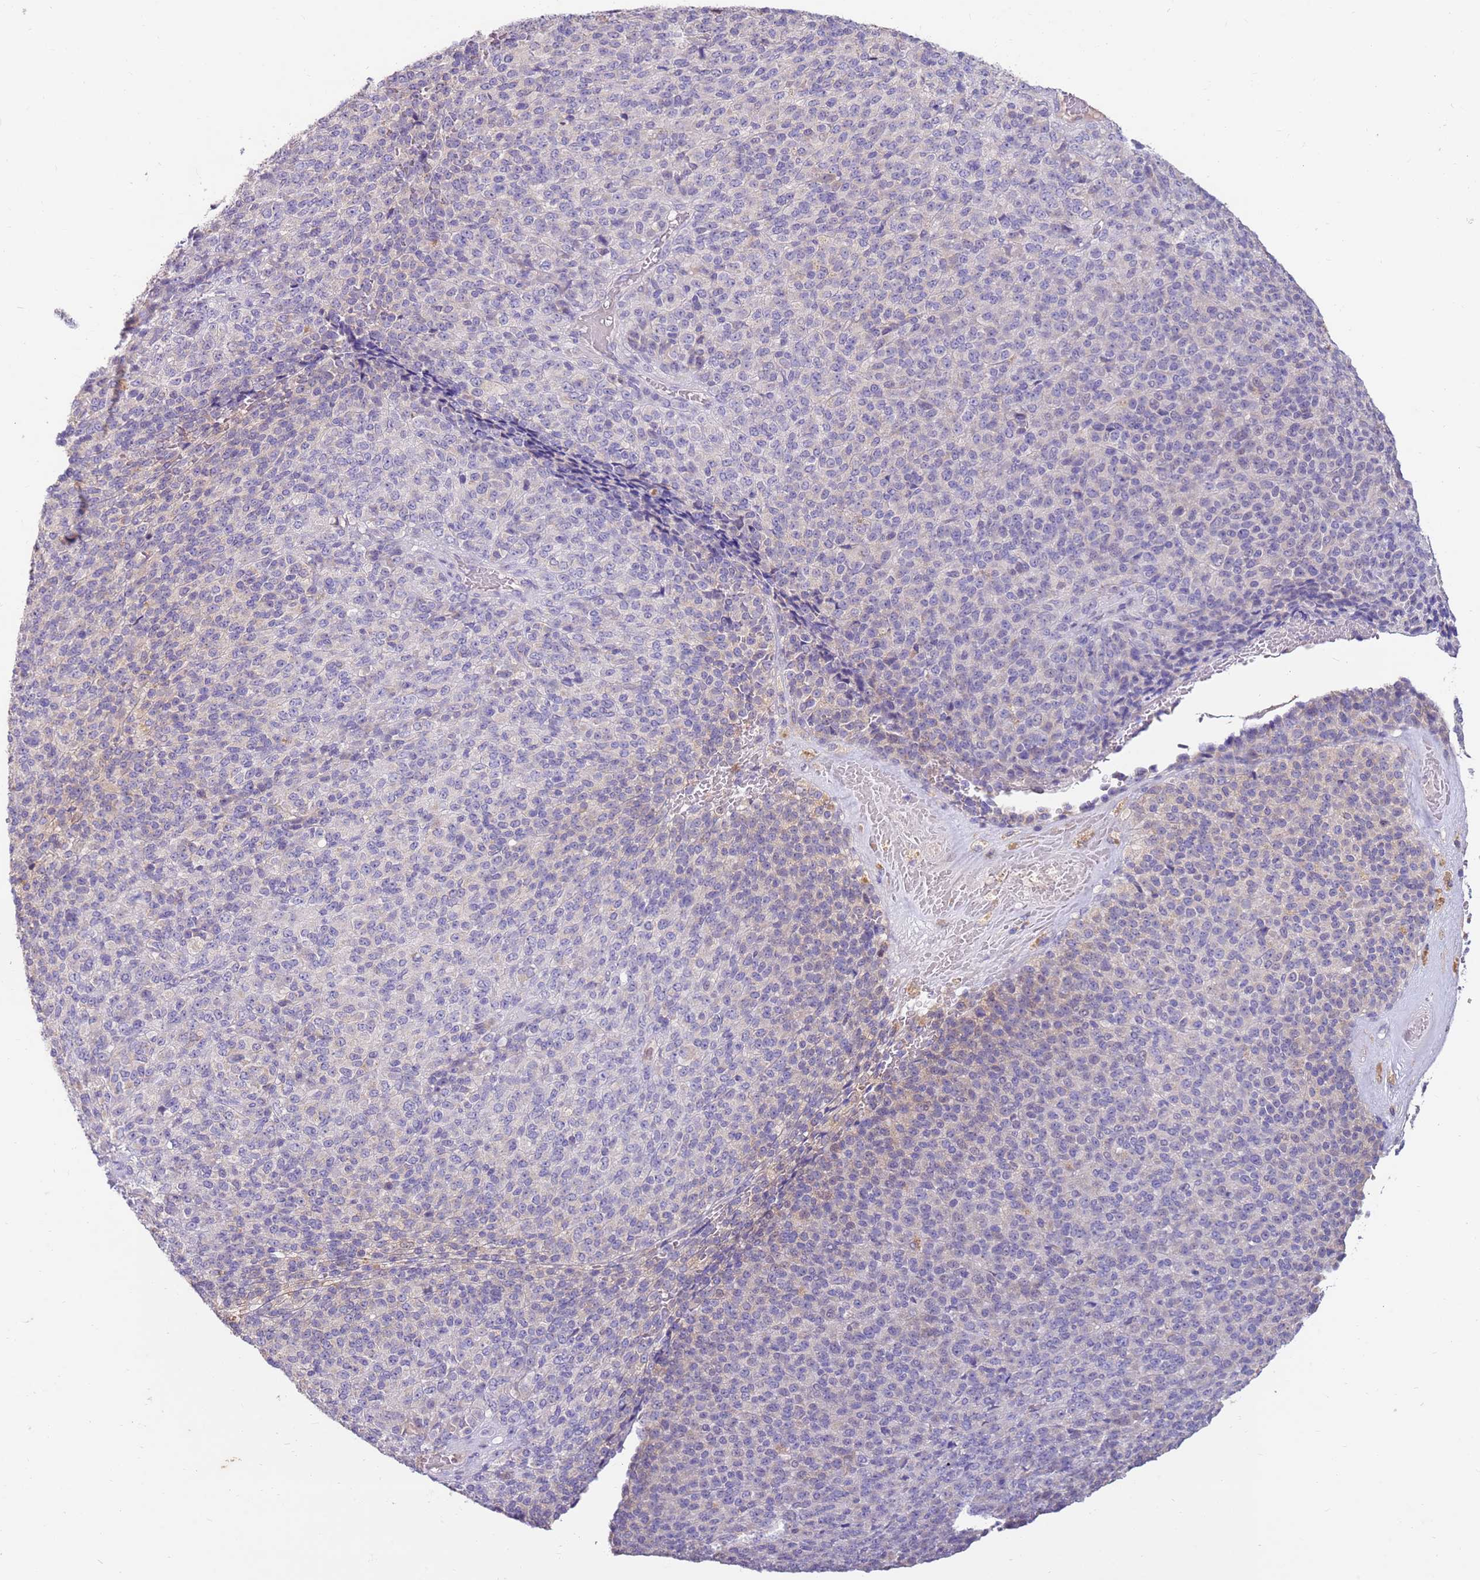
{"staining": {"intensity": "negative", "quantity": "none", "location": "none"}, "tissue": "melanoma", "cell_type": "Tumor cells", "image_type": "cancer", "snomed": [{"axis": "morphology", "description": "Malignant melanoma, Metastatic site"}, {"axis": "topography", "description": "Brain"}], "caption": "Protein analysis of malignant melanoma (metastatic site) reveals no significant positivity in tumor cells. (Brightfield microscopy of DAB (3,3'-diaminobenzidine) IHC at high magnification).", "gene": "SLC44A4", "patient": {"sex": "female", "age": 56}}